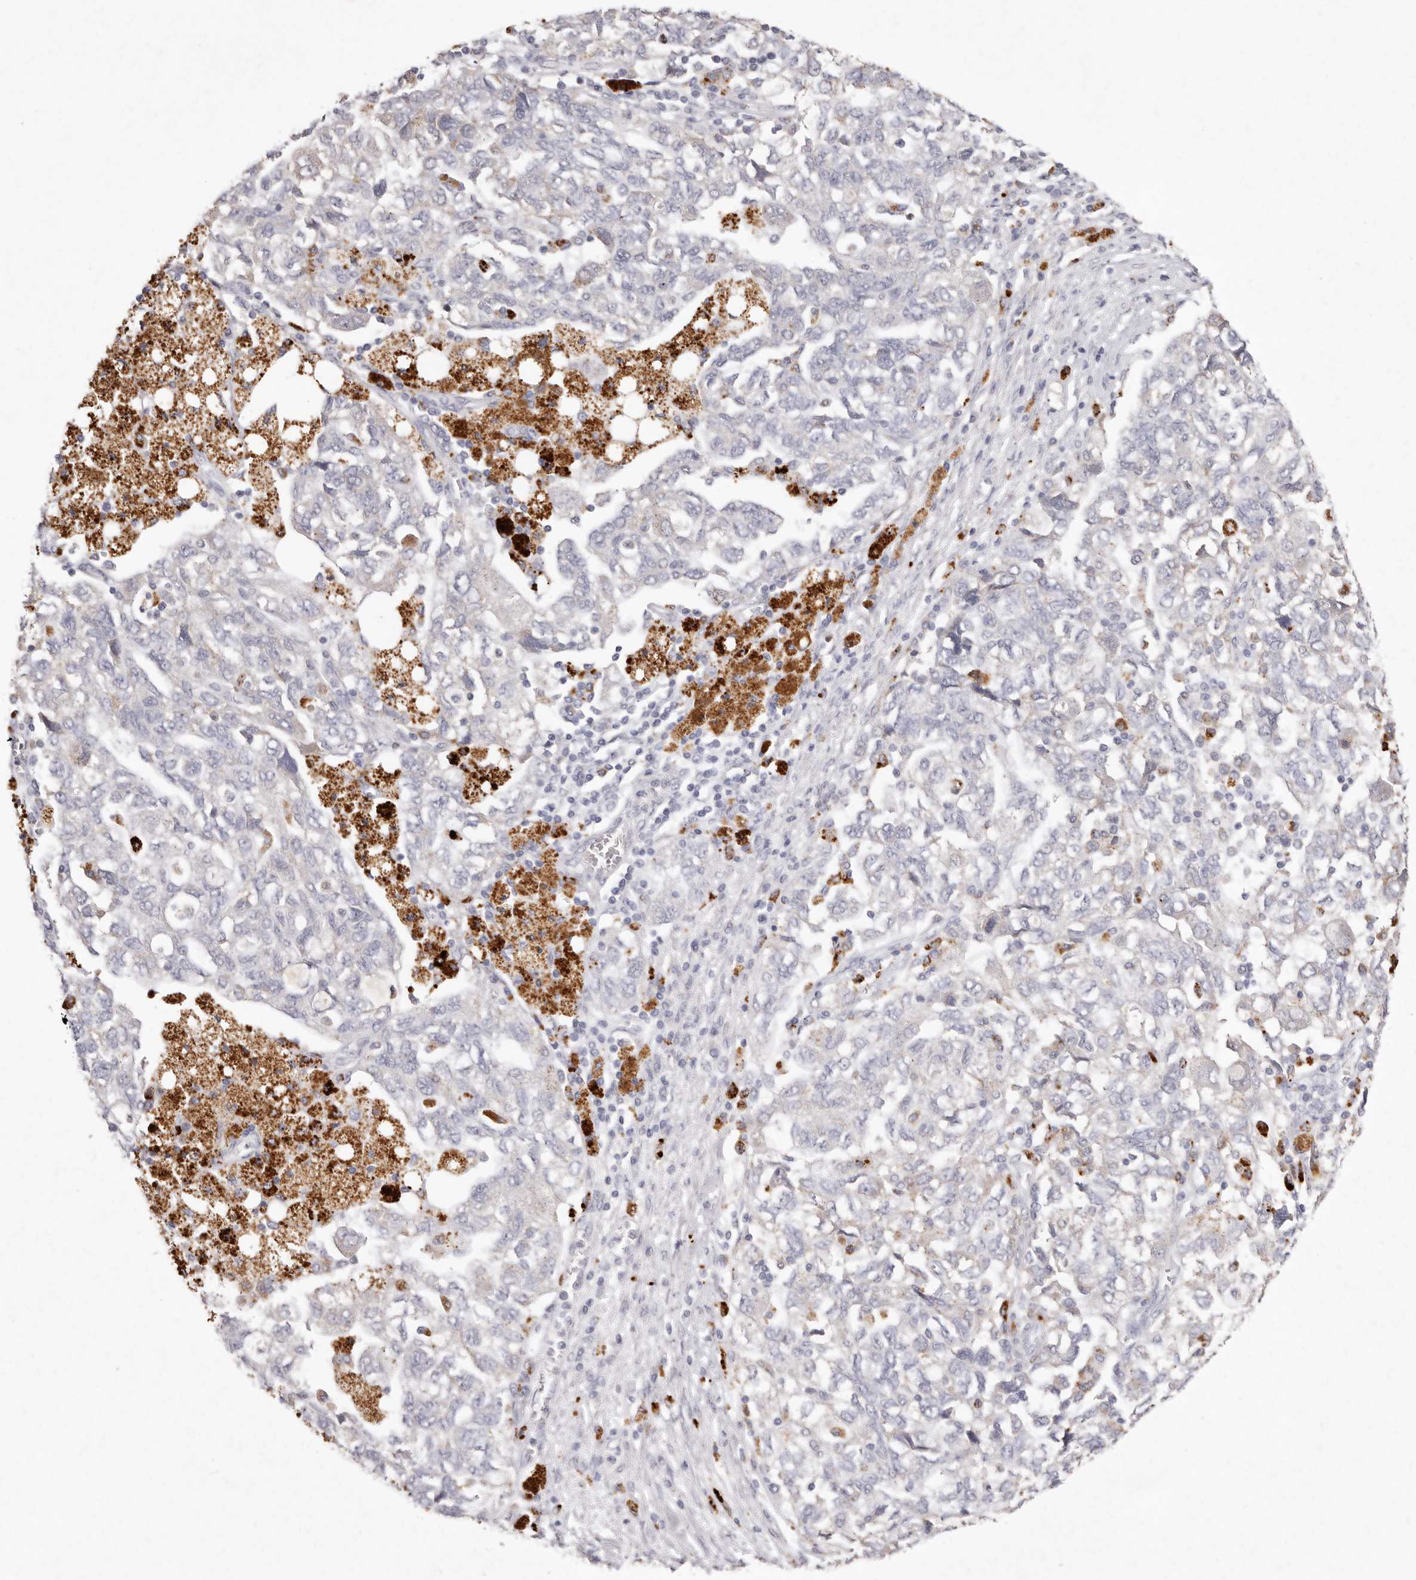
{"staining": {"intensity": "negative", "quantity": "none", "location": "none"}, "tissue": "ovarian cancer", "cell_type": "Tumor cells", "image_type": "cancer", "snomed": [{"axis": "morphology", "description": "Carcinoma, NOS"}, {"axis": "morphology", "description": "Cystadenocarcinoma, serous, NOS"}, {"axis": "topography", "description": "Ovary"}], "caption": "Tumor cells are negative for protein expression in human ovarian cancer.", "gene": "FAM185A", "patient": {"sex": "female", "age": 69}}